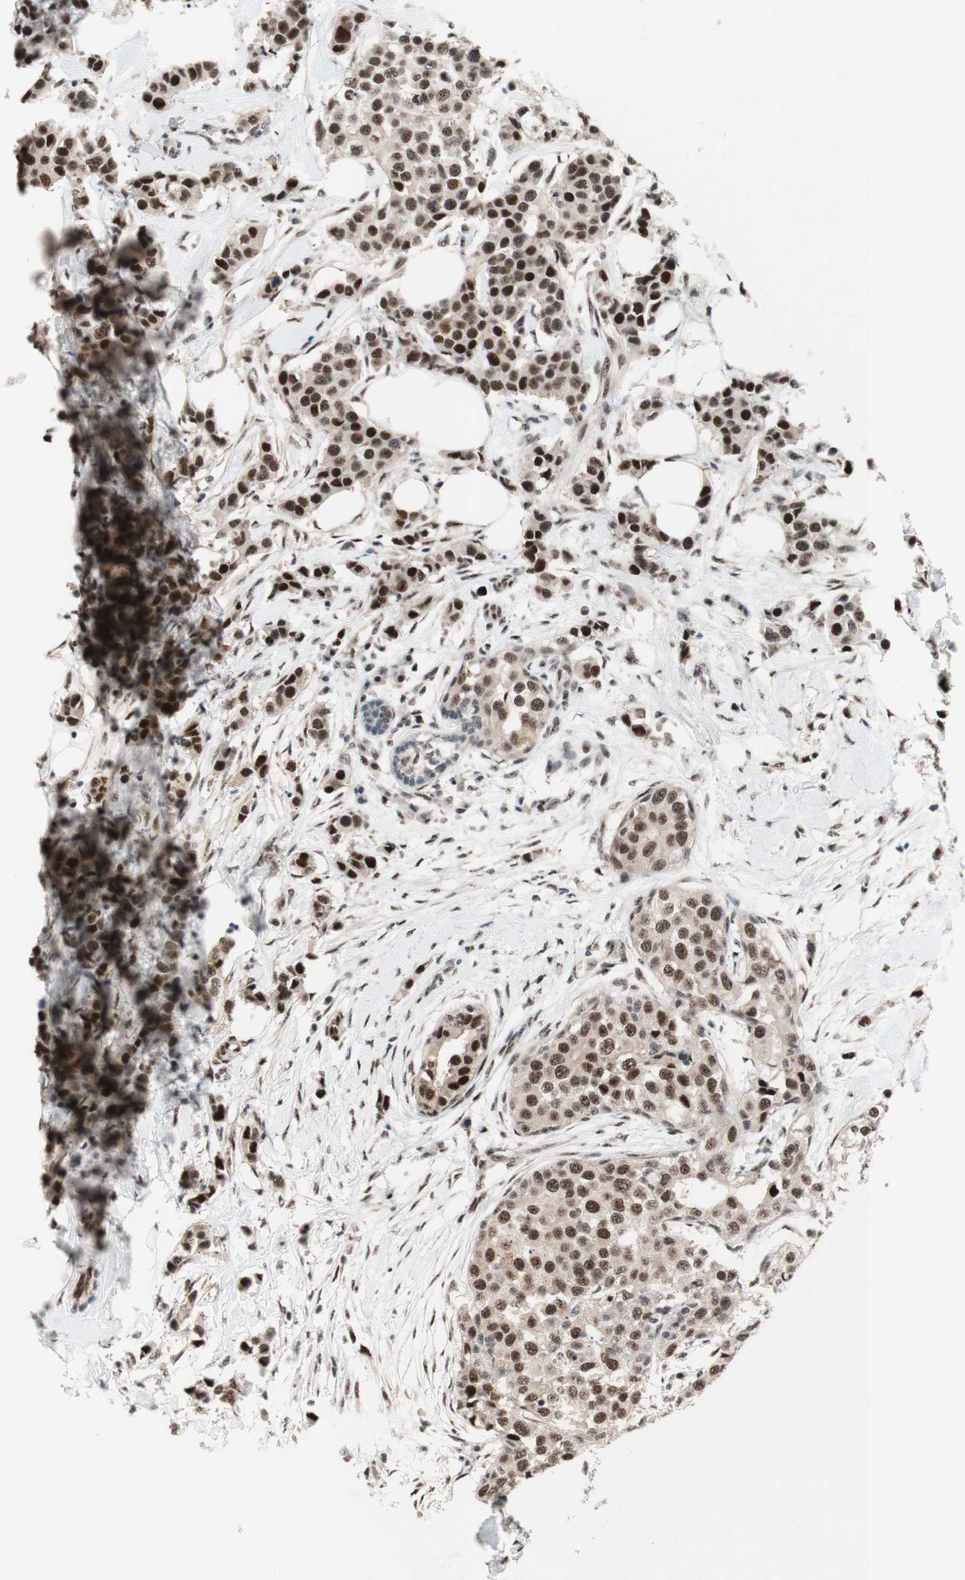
{"staining": {"intensity": "strong", "quantity": ">75%", "location": "nuclear"}, "tissue": "breast cancer", "cell_type": "Tumor cells", "image_type": "cancer", "snomed": [{"axis": "morphology", "description": "Normal tissue, NOS"}, {"axis": "morphology", "description": "Duct carcinoma"}, {"axis": "topography", "description": "Breast"}], "caption": "The image exhibits a brown stain indicating the presence of a protein in the nuclear of tumor cells in breast cancer (infiltrating ductal carcinoma).", "gene": "TLE1", "patient": {"sex": "female", "age": 50}}